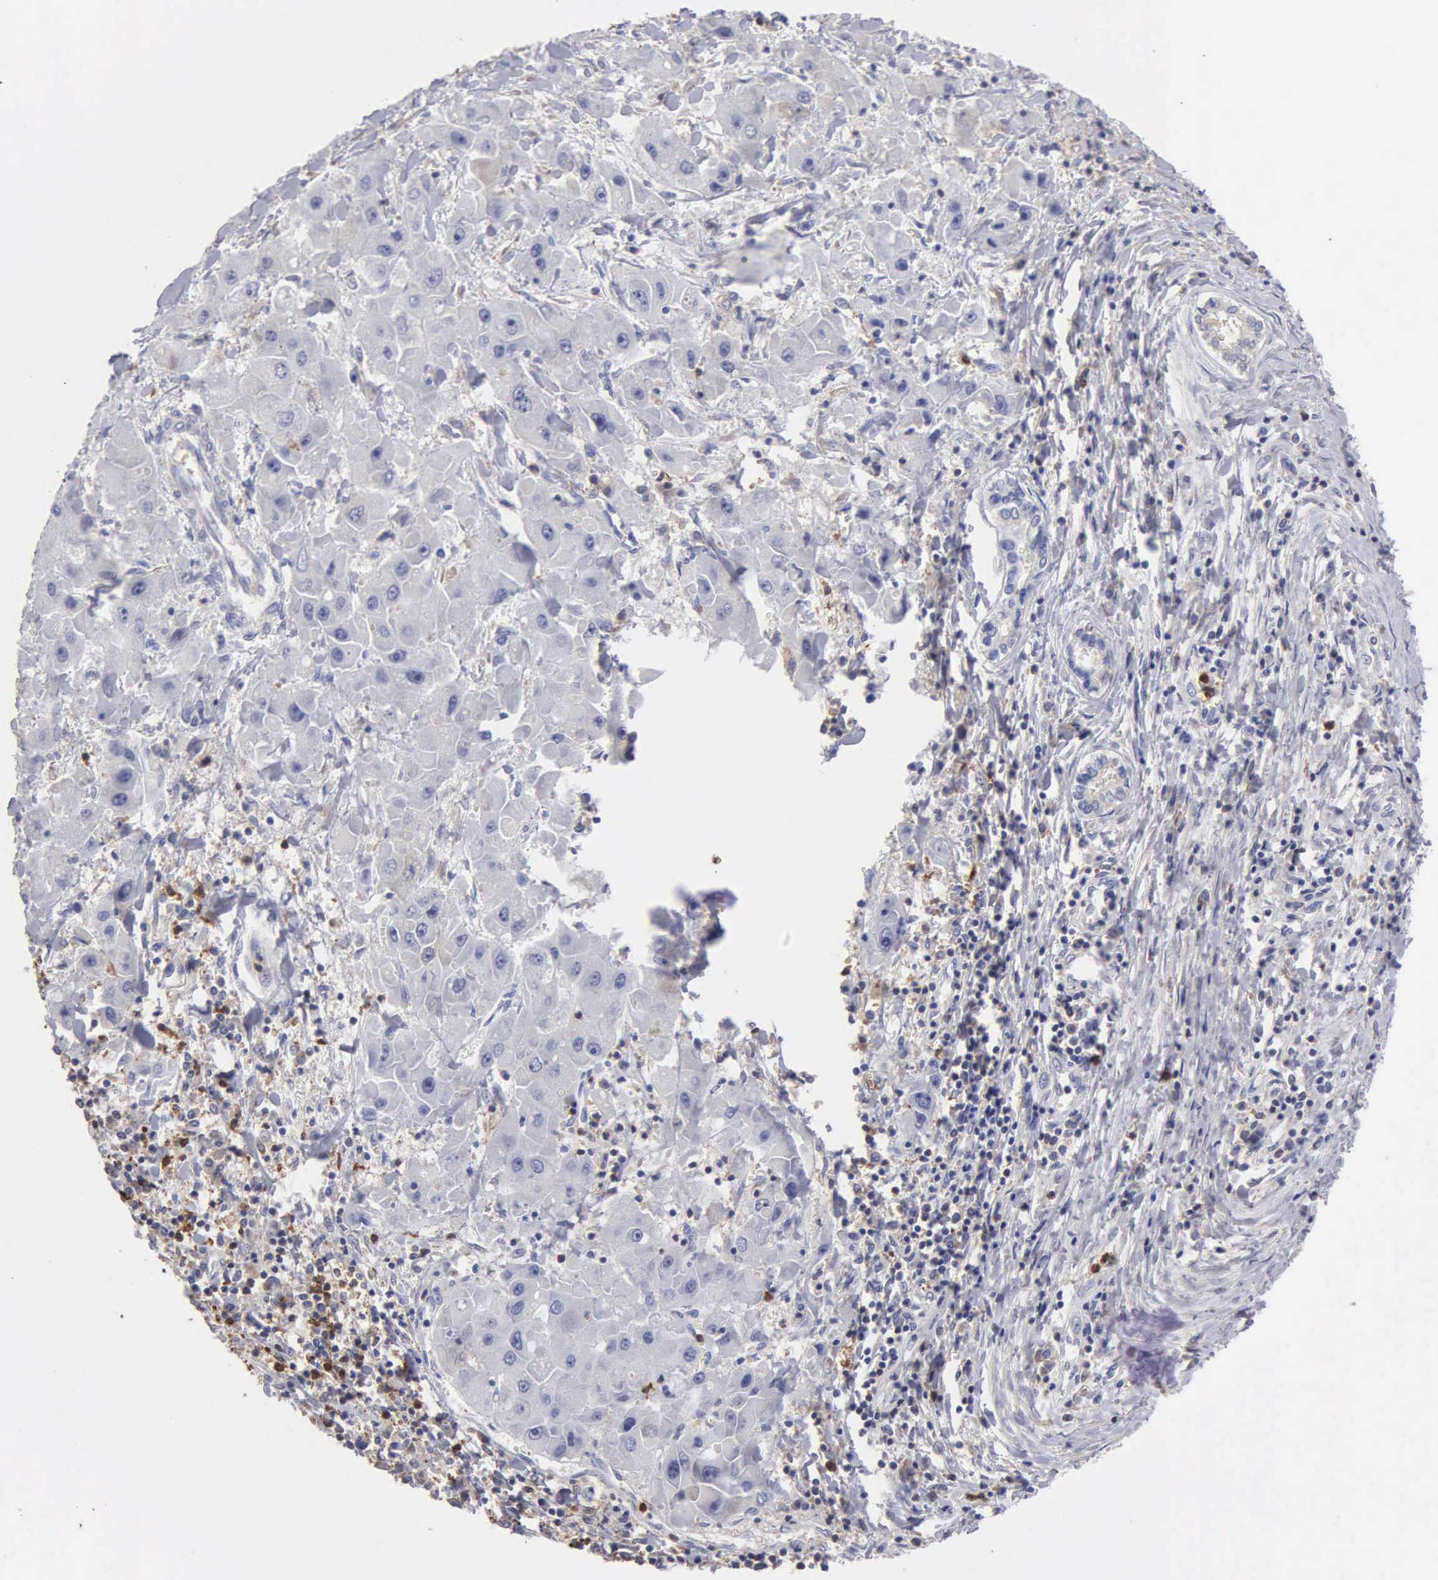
{"staining": {"intensity": "weak", "quantity": "<25%", "location": "cytoplasmic/membranous"}, "tissue": "liver cancer", "cell_type": "Tumor cells", "image_type": "cancer", "snomed": [{"axis": "morphology", "description": "Carcinoma, Hepatocellular, NOS"}, {"axis": "topography", "description": "Liver"}], "caption": "DAB immunohistochemical staining of liver cancer reveals no significant staining in tumor cells.", "gene": "G6PD", "patient": {"sex": "male", "age": 24}}